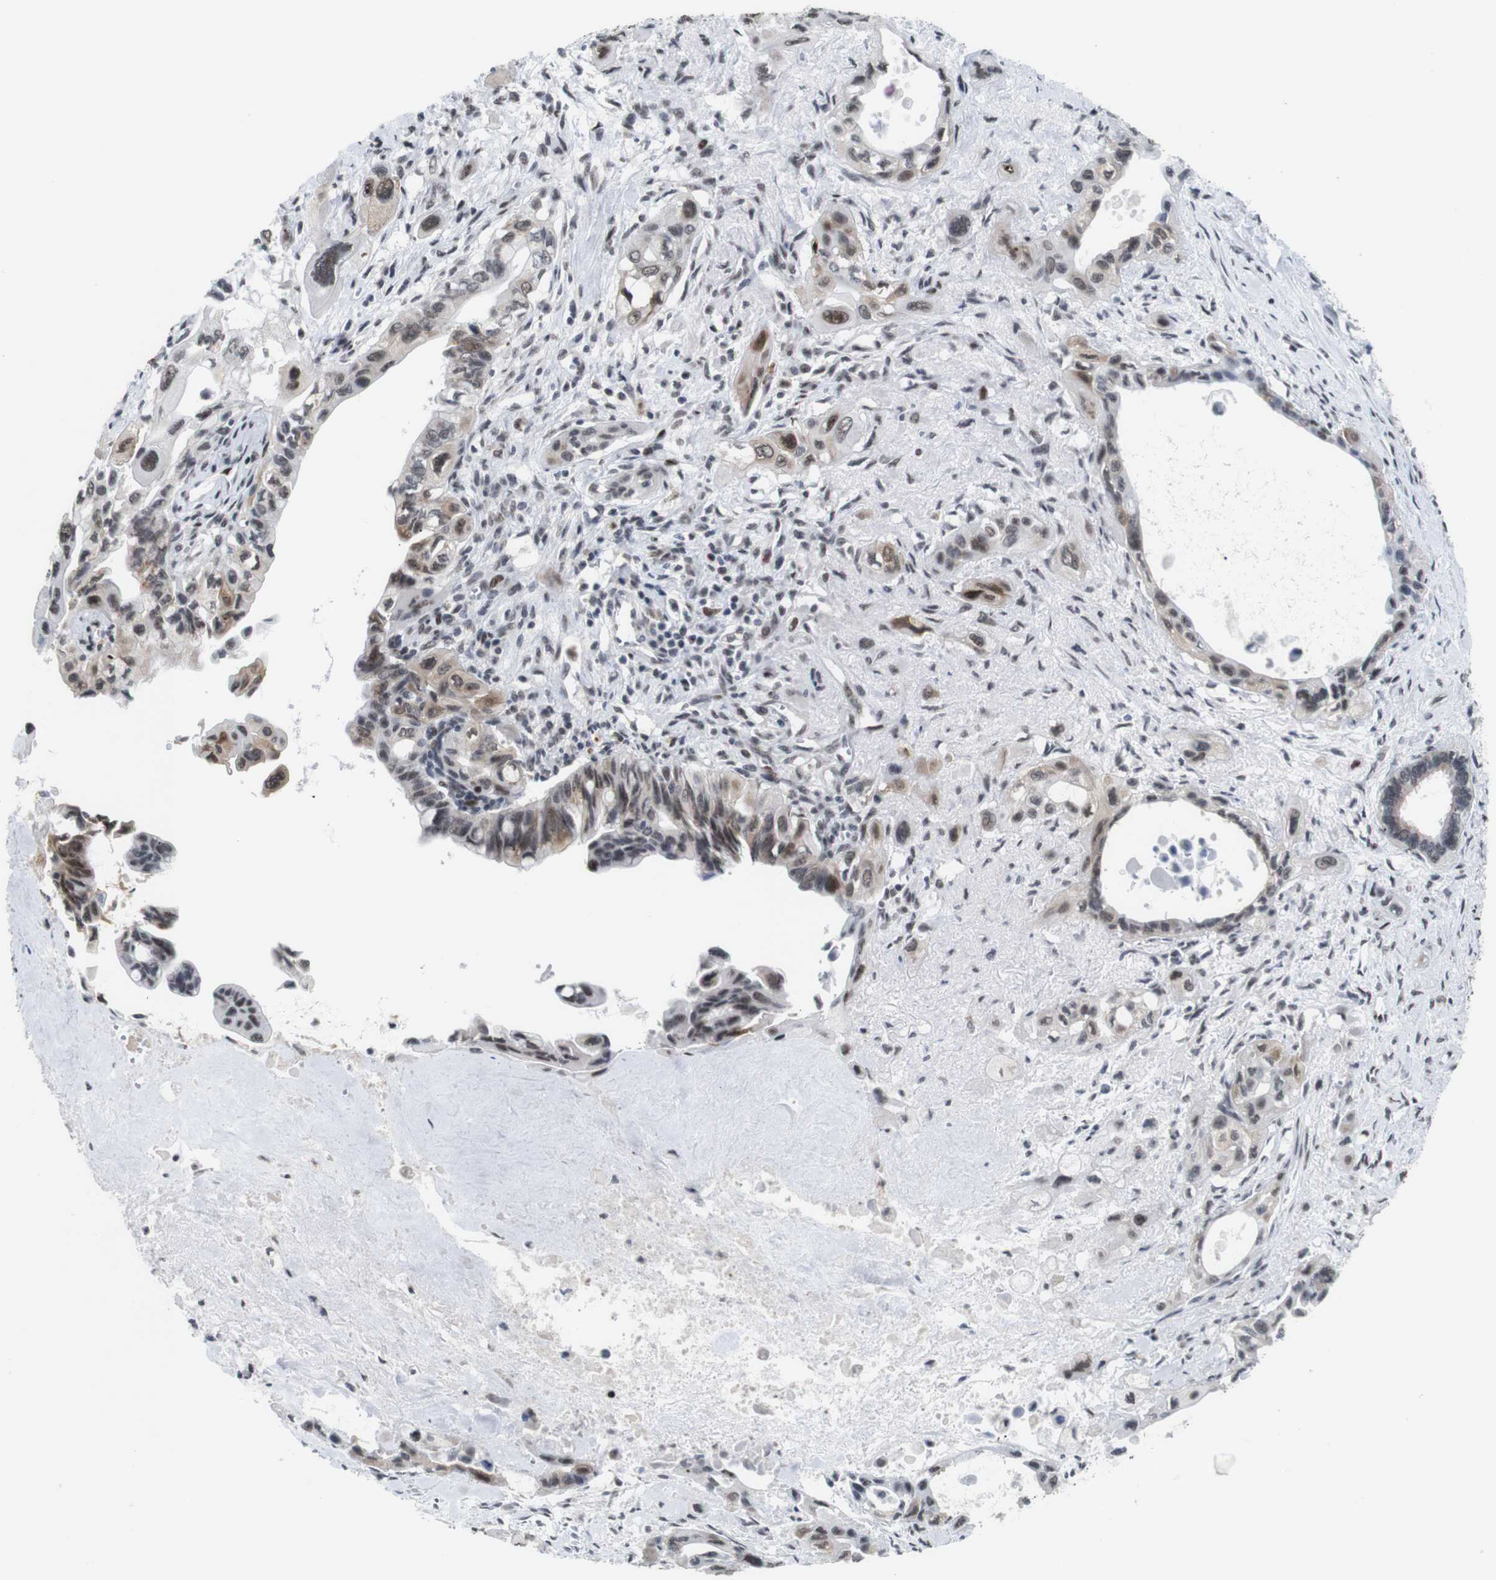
{"staining": {"intensity": "moderate", "quantity": "<25%", "location": "cytoplasmic/membranous,nuclear"}, "tissue": "pancreatic cancer", "cell_type": "Tumor cells", "image_type": "cancer", "snomed": [{"axis": "morphology", "description": "Adenocarcinoma, NOS"}, {"axis": "topography", "description": "Pancreas"}], "caption": "Pancreatic cancer stained with a brown dye shows moderate cytoplasmic/membranous and nuclear positive expression in approximately <25% of tumor cells.", "gene": "EIF4G1", "patient": {"sex": "male", "age": 73}}